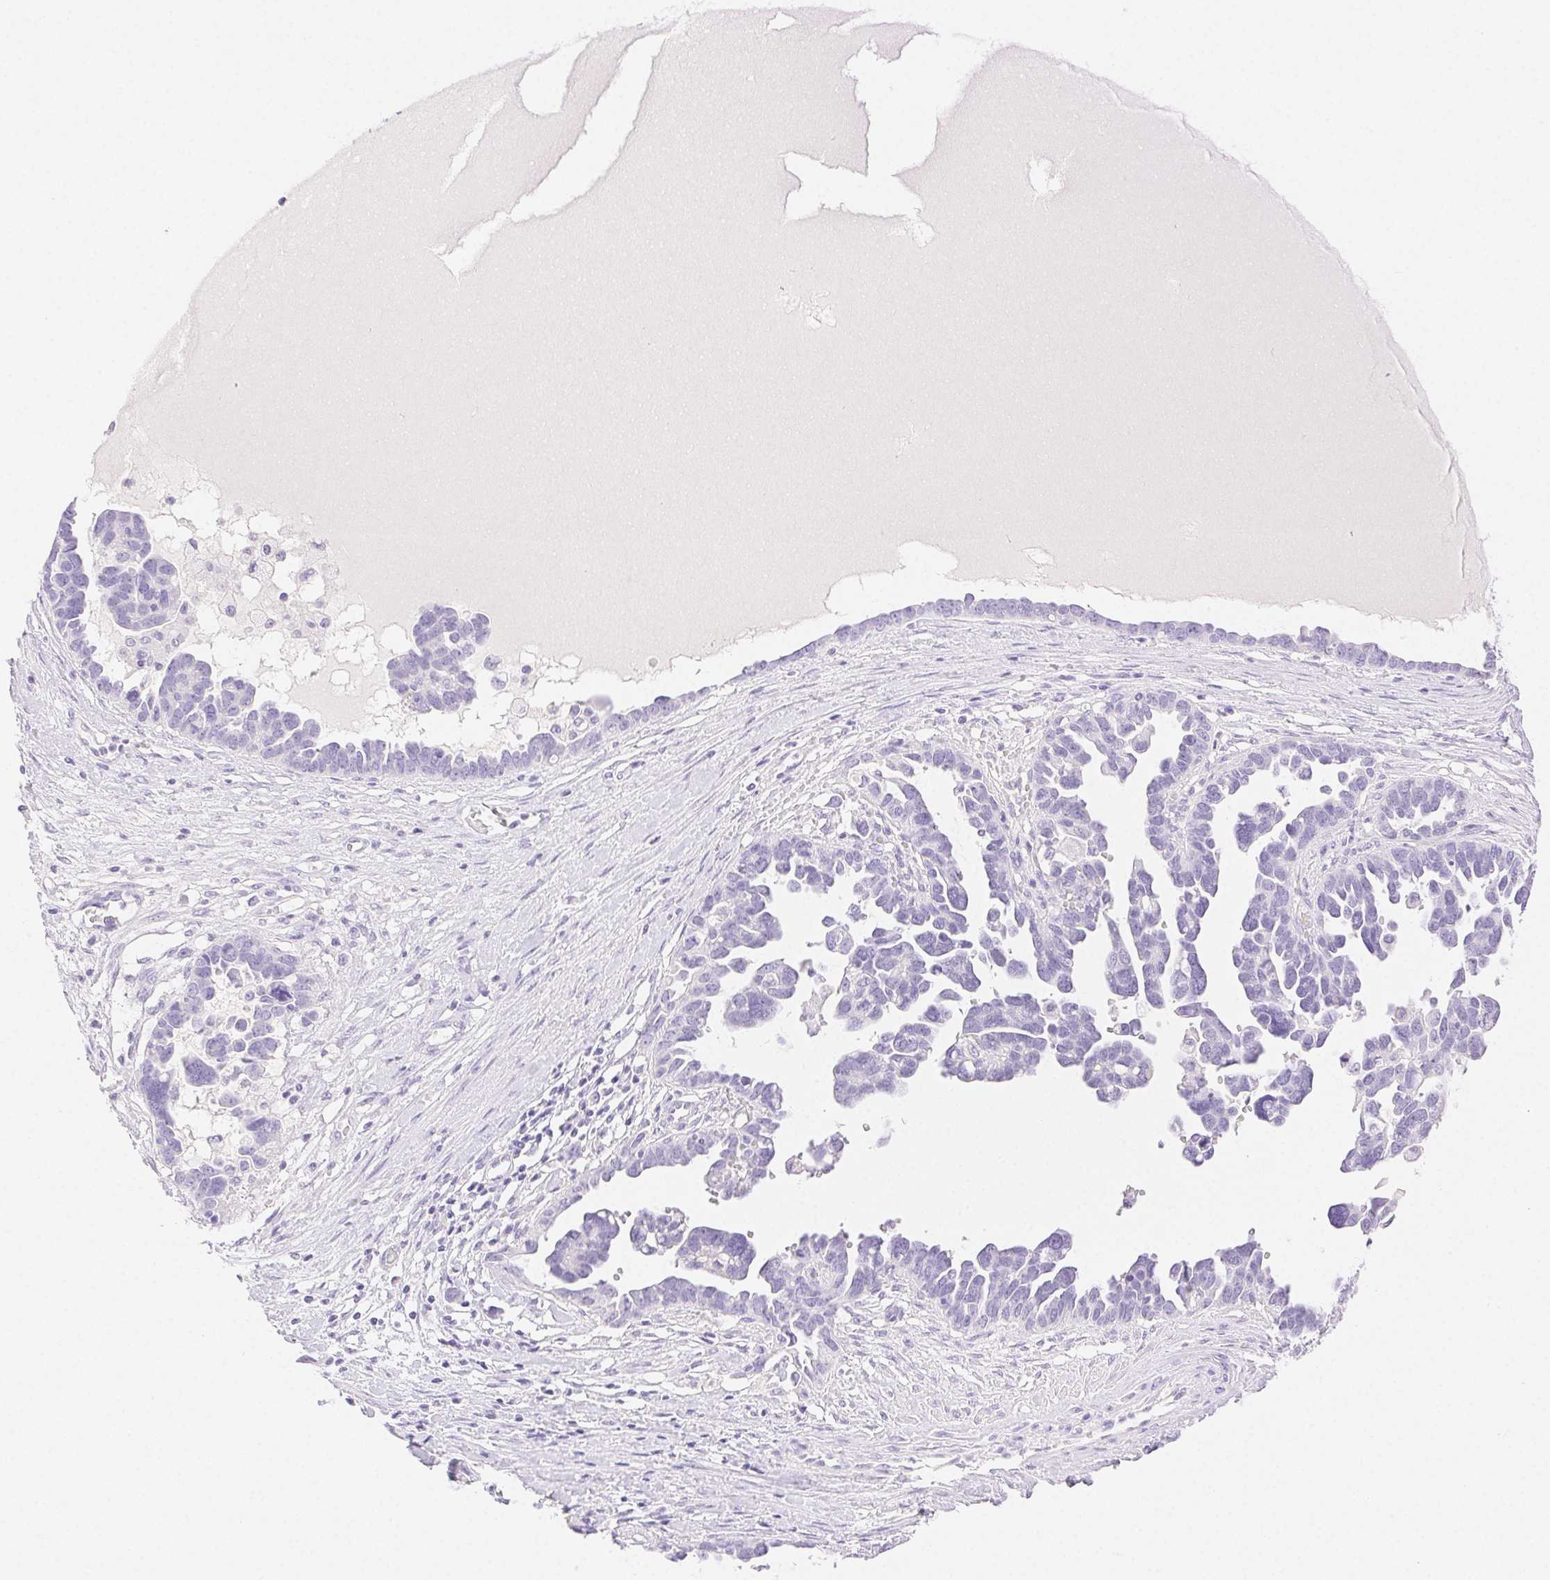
{"staining": {"intensity": "negative", "quantity": "none", "location": "none"}, "tissue": "ovarian cancer", "cell_type": "Tumor cells", "image_type": "cancer", "snomed": [{"axis": "morphology", "description": "Cystadenocarcinoma, serous, NOS"}, {"axis": "topography", "description": "Ovary"}], "caption": "The histopathology image exhibits no staining of tumor cells in ovarian serous cystadenocarcinoma.", "gene": "SPACA4", "patient": {"sex": "female", "age": 54}}